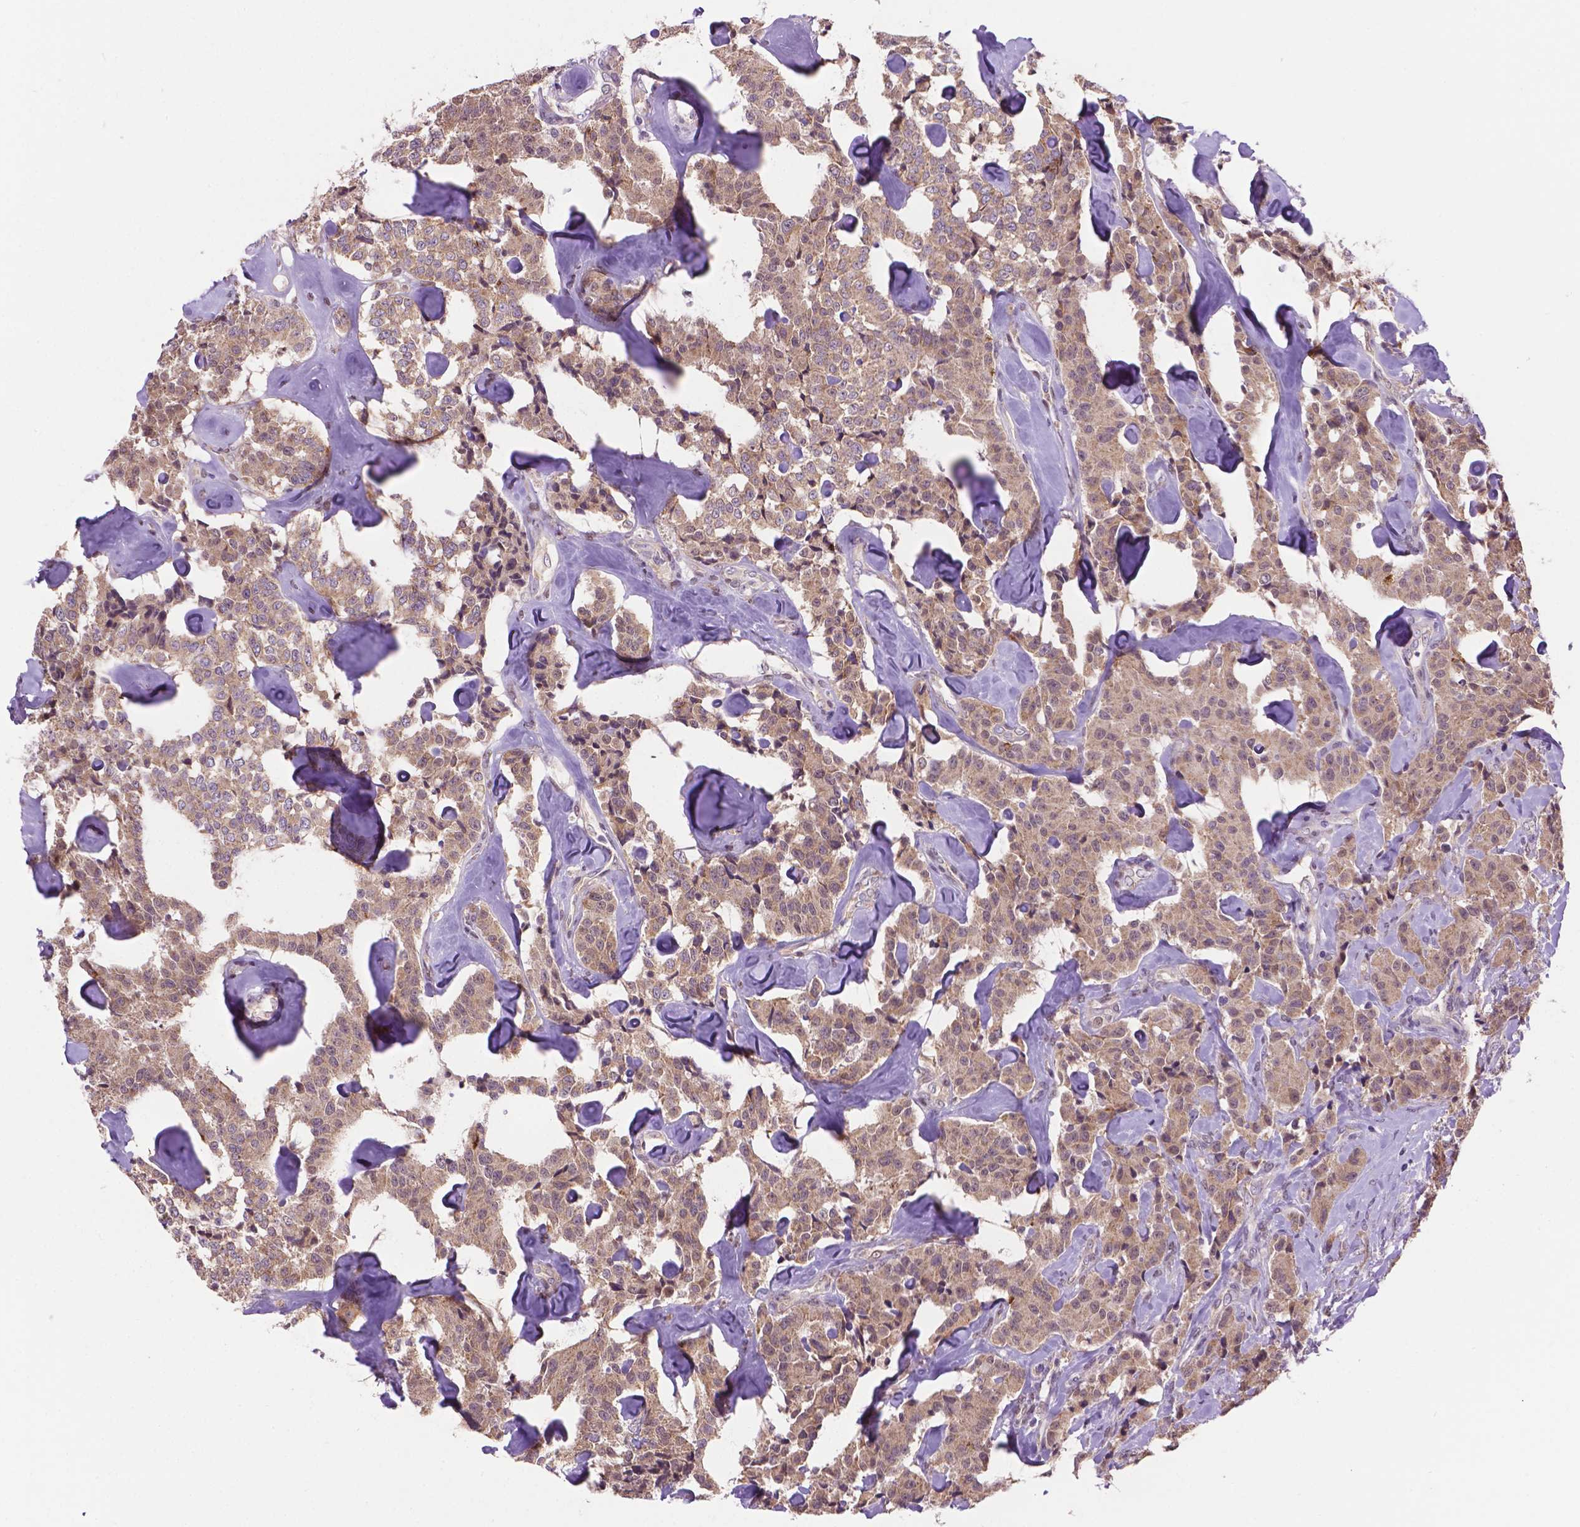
{"staining": {"intensity": "weak", "quantity": ">75%", "location": "cytoplasmic/membranous"}, "tissue": "carcinoid", "cell_type": "Tumor cells", "image_type": "cancer", "snomed": [{"axis": "morphology", "description": "Carcinoid, malignant, NOS"}, {"axis": "topography", "description": "Pancreas"}], "caption": "This is an image of IHC staining of carcinoid, which shows weak expression in the cytoplasmic/membranous of tumor cells.", "gene": "IRF6", "patient": {"sex": "male", "age": 41}}